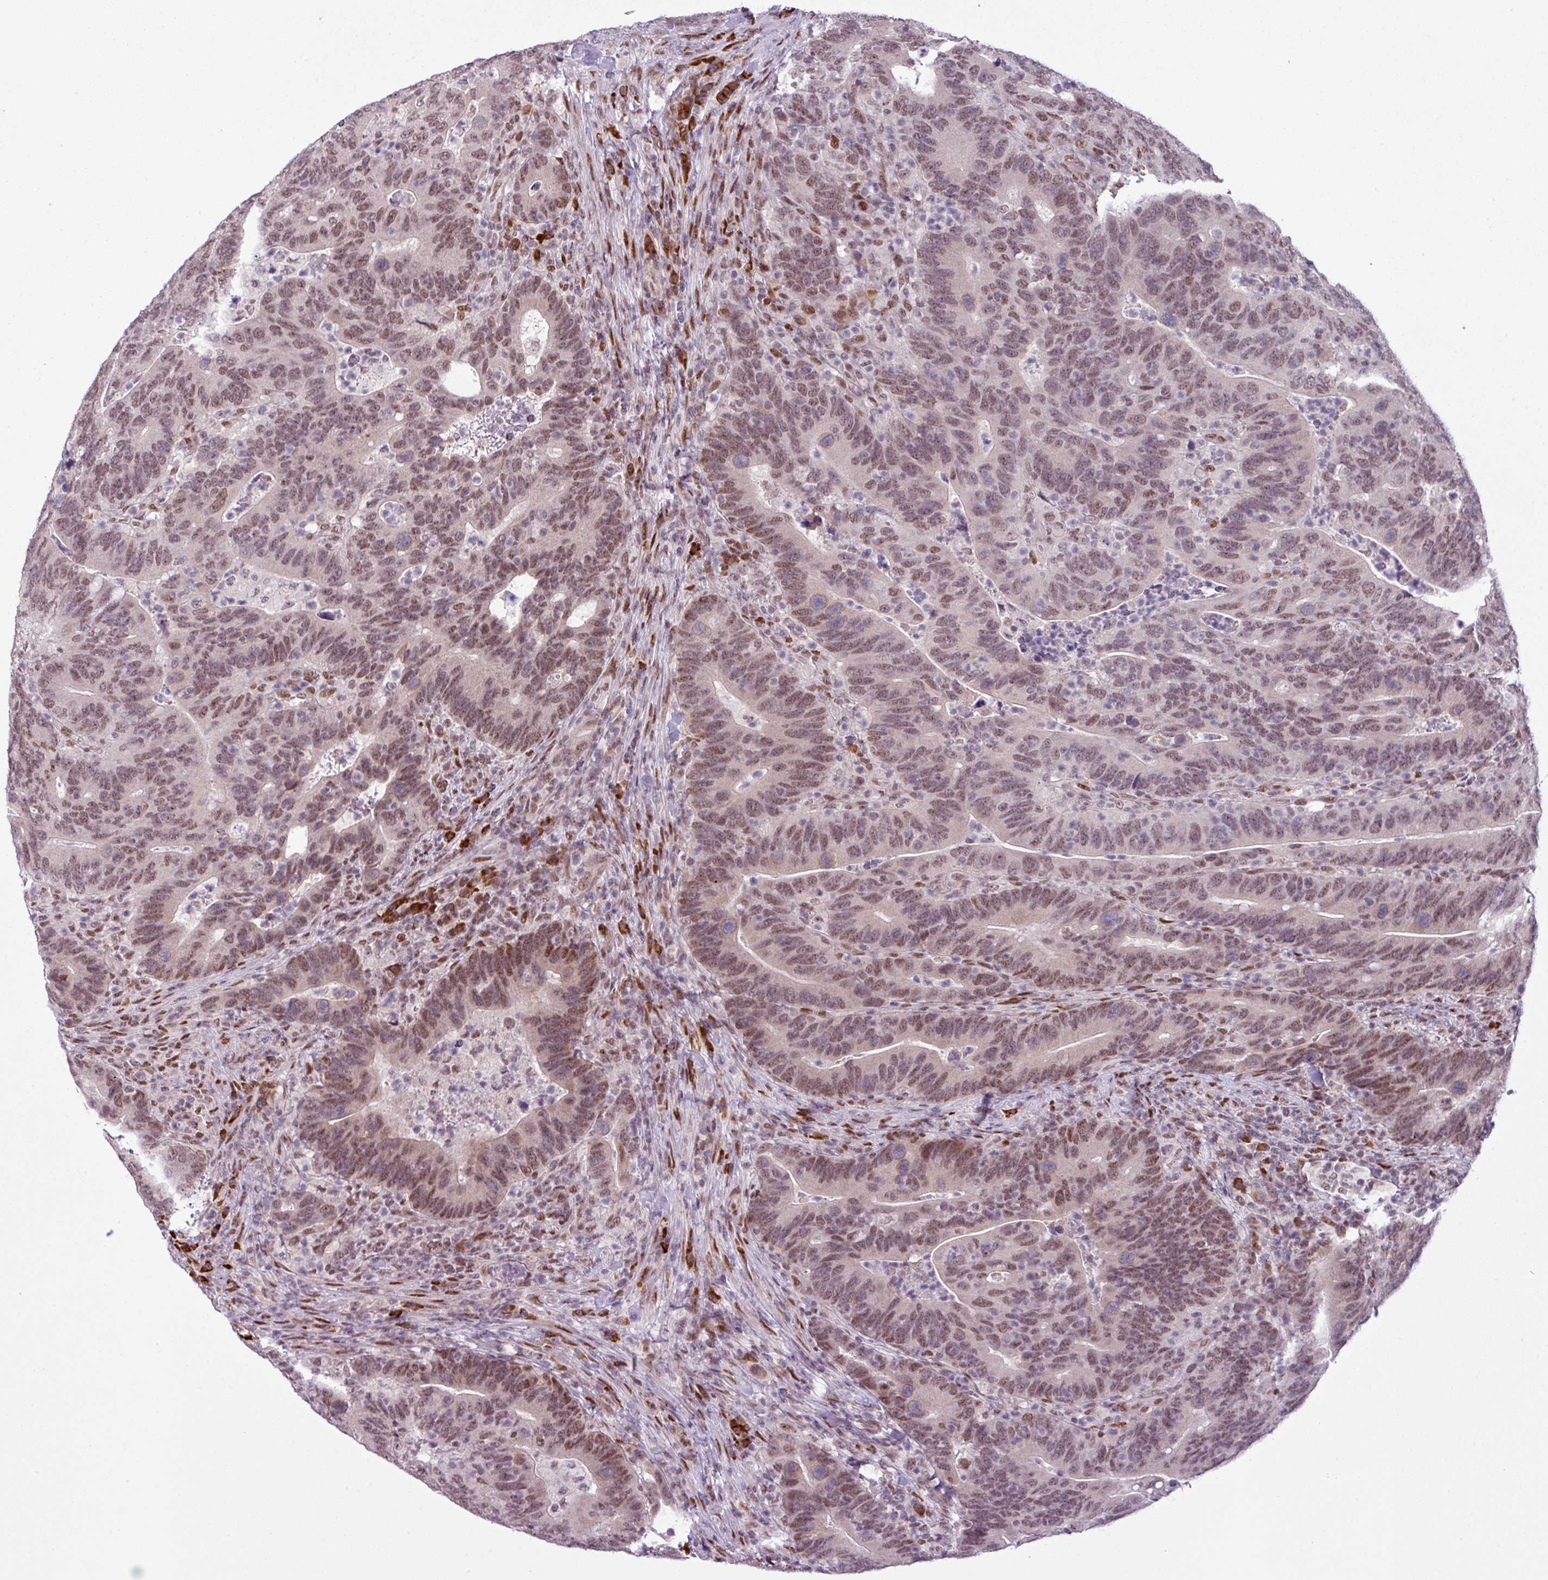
{"staining": {"intensity": "moderate", "quantity": ">75%", "location": "nuclear"}, "tissue": "colorectal cancer", "cell_type": "Tumor cells", "image_type": "cancer", "snomed": [{"axis": "morphology", "description": "Adenocarcinoma, NOS"}, {"axis": "topography", "description": "Colon"}], "caption": "Colorectal cancer (adenocarcinoma) stained with a brown dye reveals moderate nuclear positive expression in approximately >75% of tumor cells.", "gene": "PRDM5", "patient": {"sex": "female", "age": 66}}